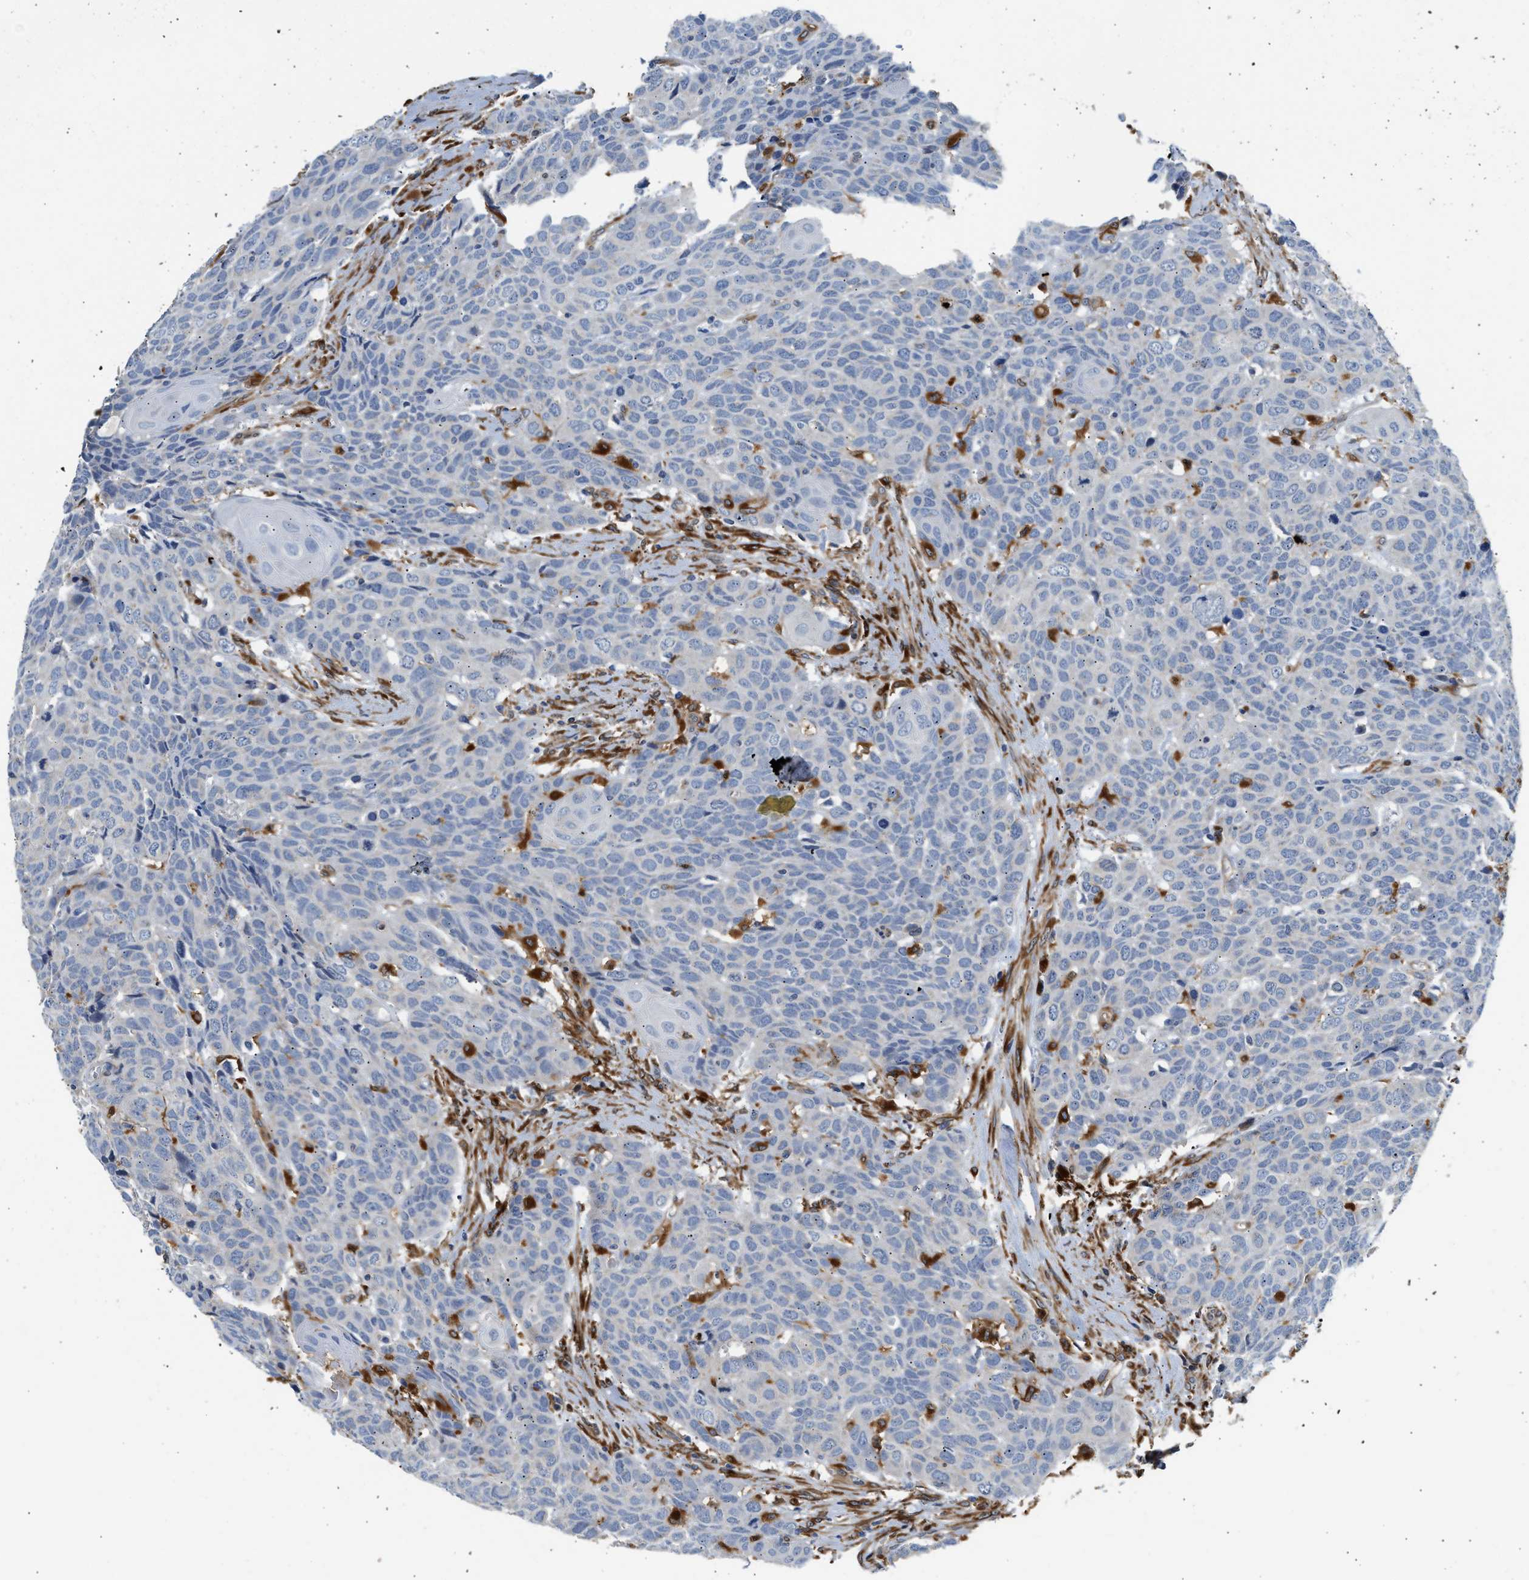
{"staining": {"intensity": "negative", "quantity": "none", "location": "none"}, "tissue": "head and neck cancer", "cell_type": "Tumor cells", "image_type": "cancer", "snomed": [{"axis": "morphology", "description": "Squamous cell carcinoma, NOS"}, {"axis": "topography", "description": "Head-Neck"}], "caption": "Tumor cells are negative for brown protein staining in head and neck squamous cell carcinoma.", "gene": "RAB31", "patient": {"sex": "male", "age": 66}}